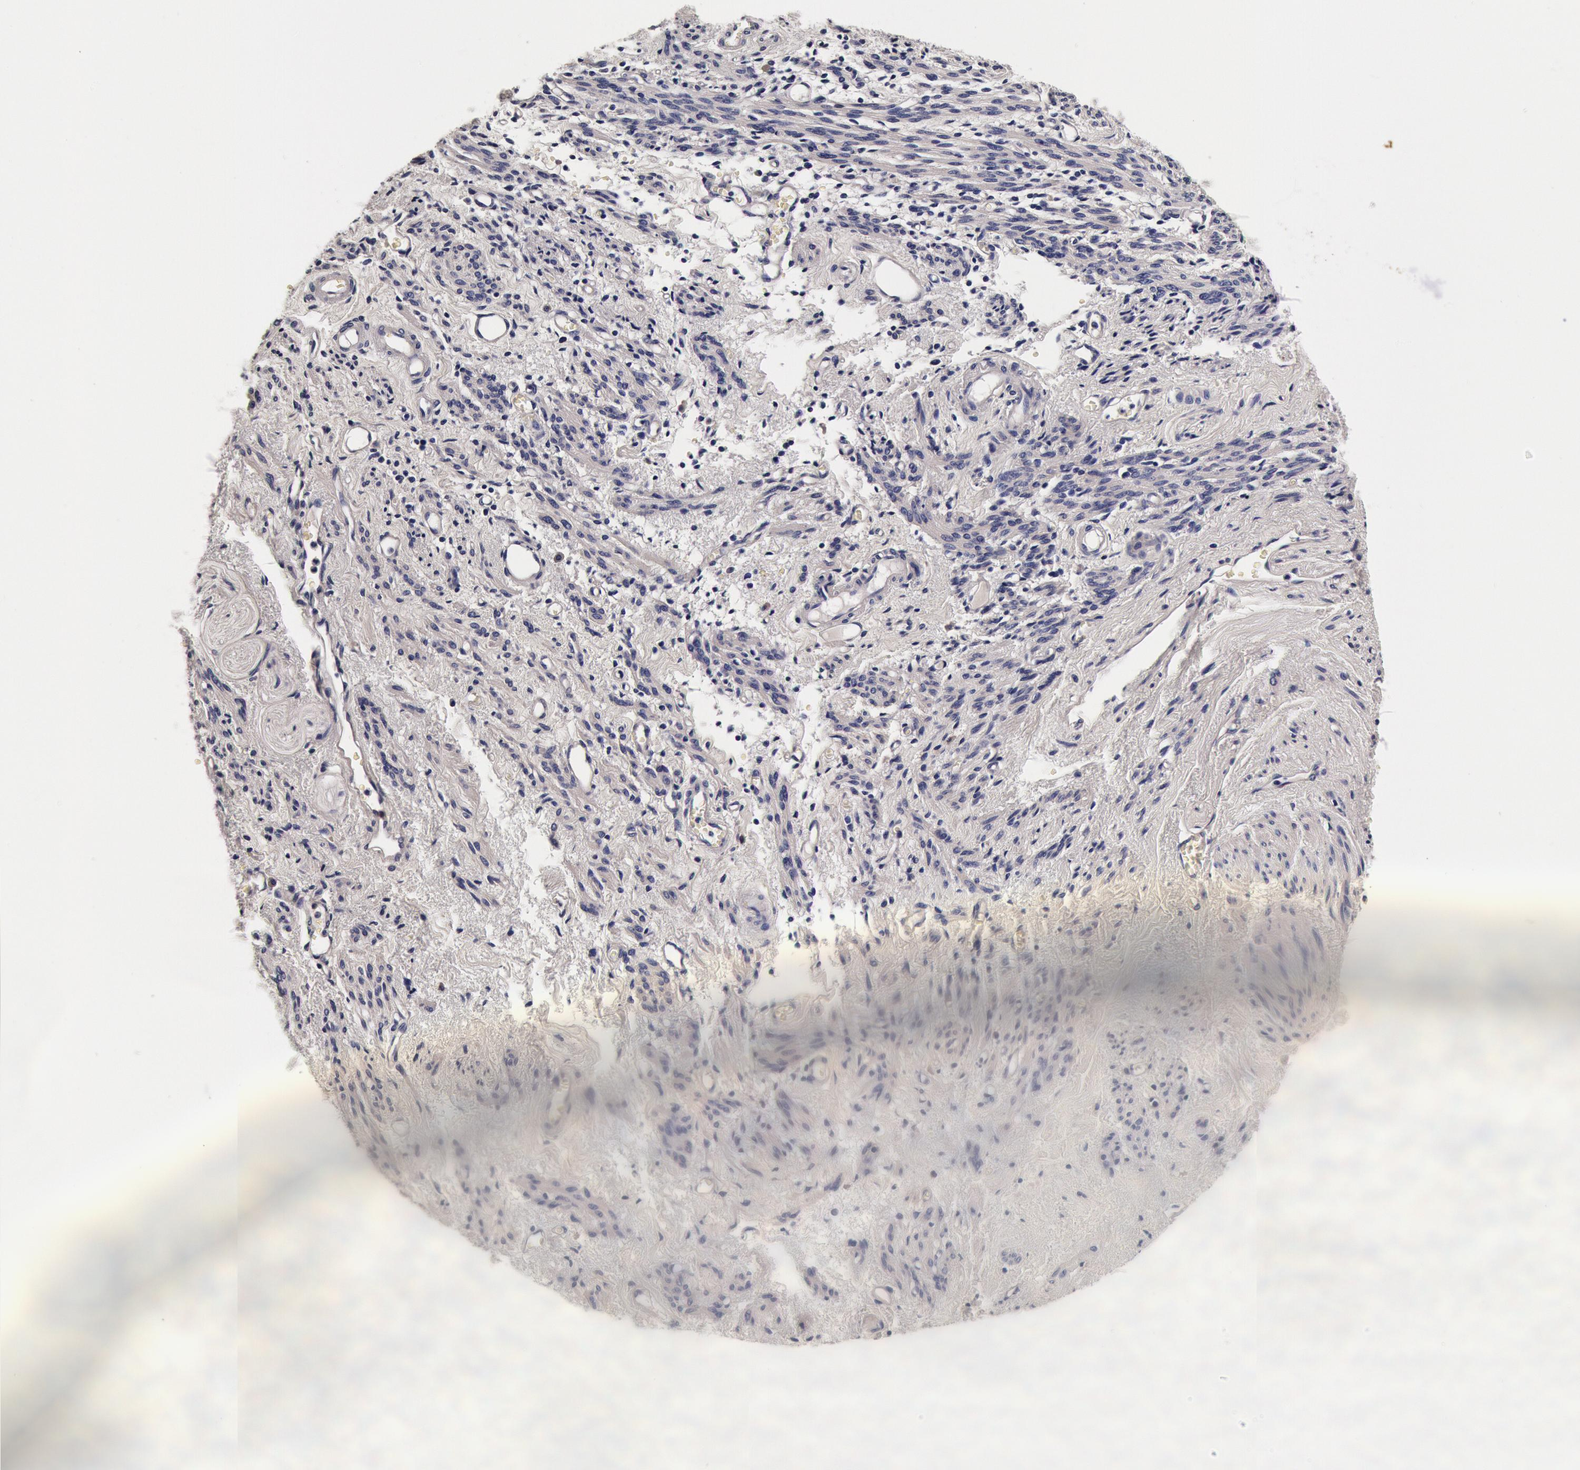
{"staining": {"intensity": "negative", "quantity": "none", "location": "none"}, "tissue": "endometrial cancer", "cell_type": "Tumor cells", "image_type": "cancer", "snomed": [{"axis": "morphology", "description": "Adenocarcinoma, NOS"}, {"axis": "topography", "description": "Endometrium"}], "caption": "Tumor cells show no significant protein positivity in endometrial cancer. (Stains: DAB (3,3'-diaminobenzidine) immunohistochemistry with hematoxylin counter stain, Microscopy: brightfield microscopy at high magnification).", "gene": "CCDC22", "patient": {"sex": "female", "age": 75}}